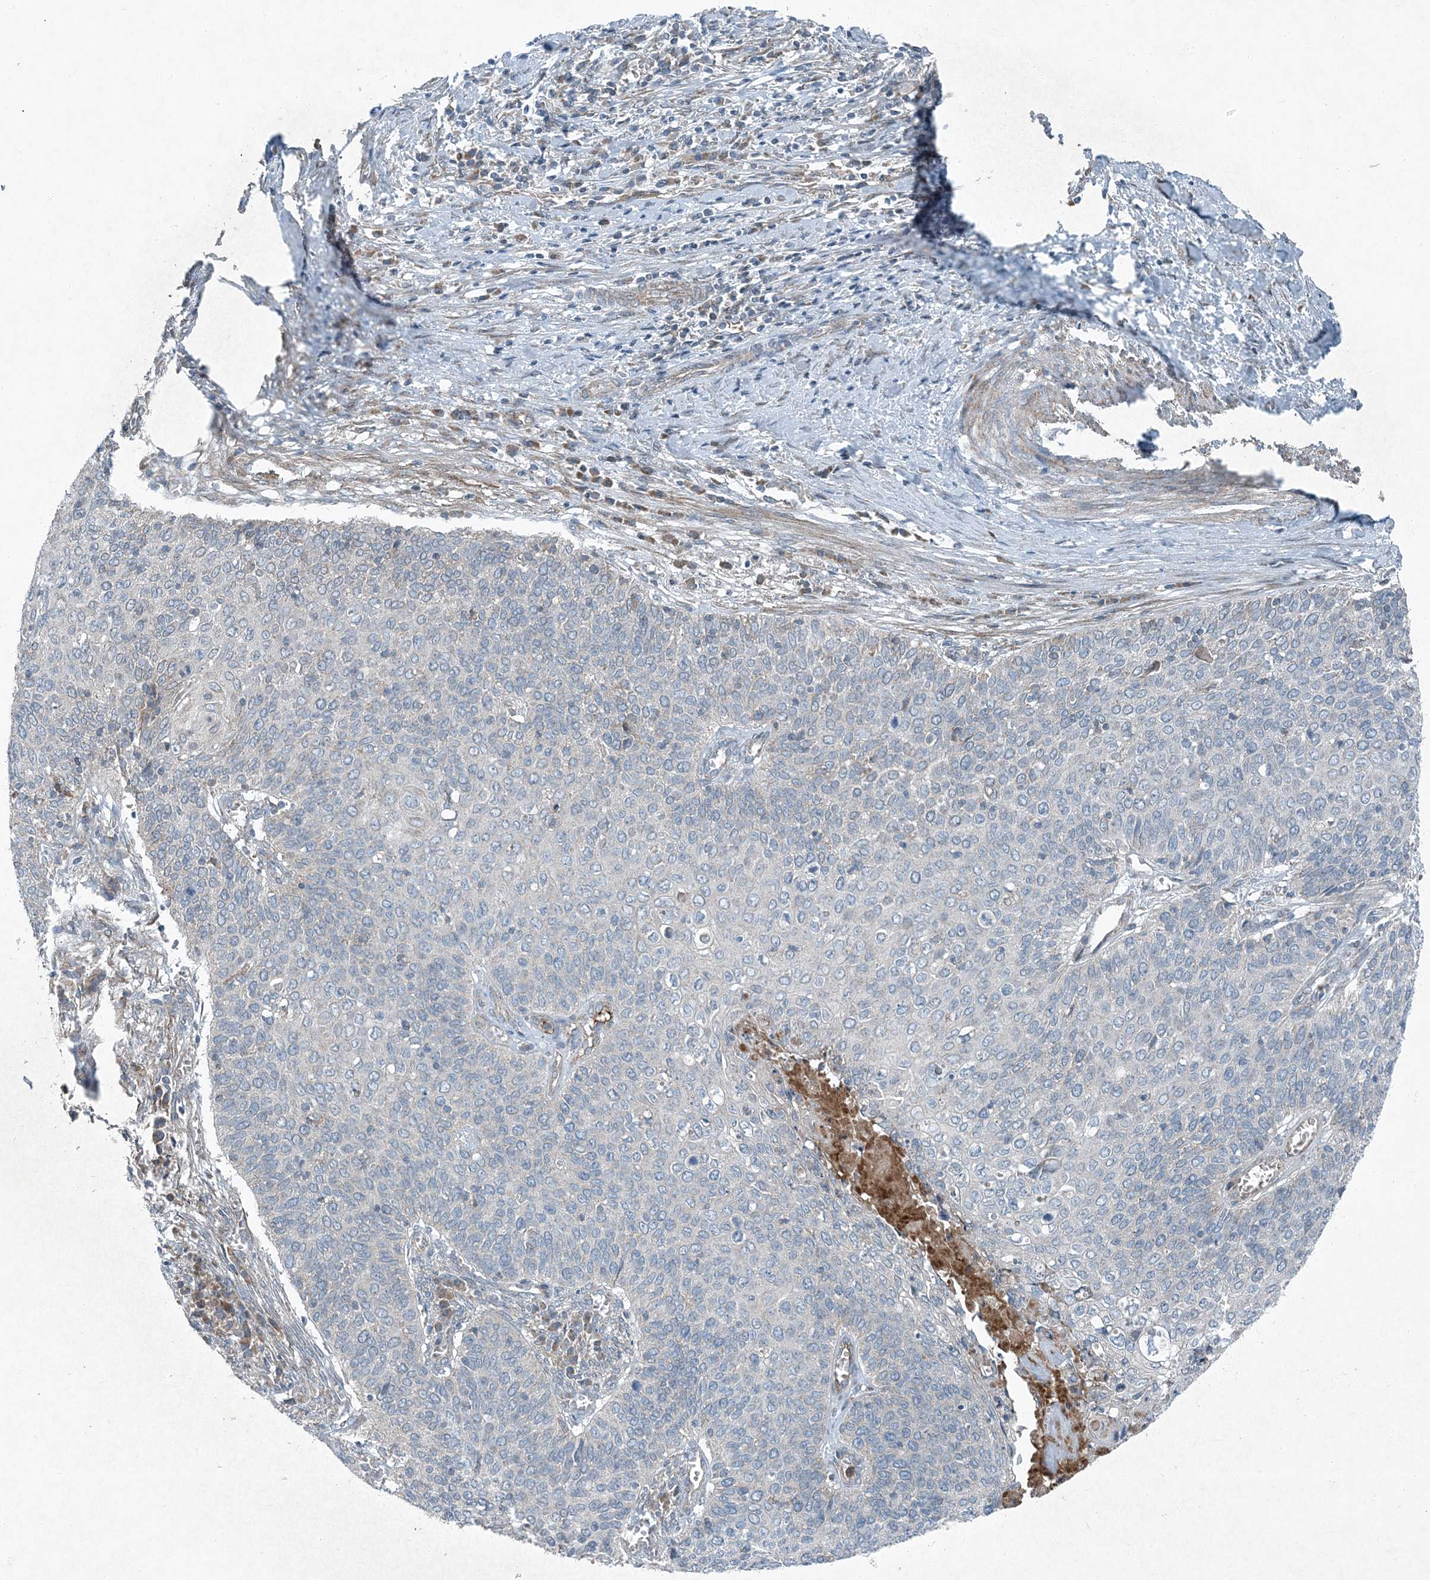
{"staining": {"intensity": "negative", "quantity": "none", "location": "none"}, "tissue": "cervical cancer", "cell_type": "Tumor cells", "image_type": "cancer", "snomed": [{"axis": "morphology", "description": "Squamous cell carcinoma, NOS"}, {"axis": "topography", "description": "Cervix"}], "caption": "High power microscopy image of an immunohistochemistry photomicrograph of squamous cell carcinoma (cervical), revealing no significant staining in tumor cells.", "gene": "APOM", "patient": {"sex": "female", "age": 39}}